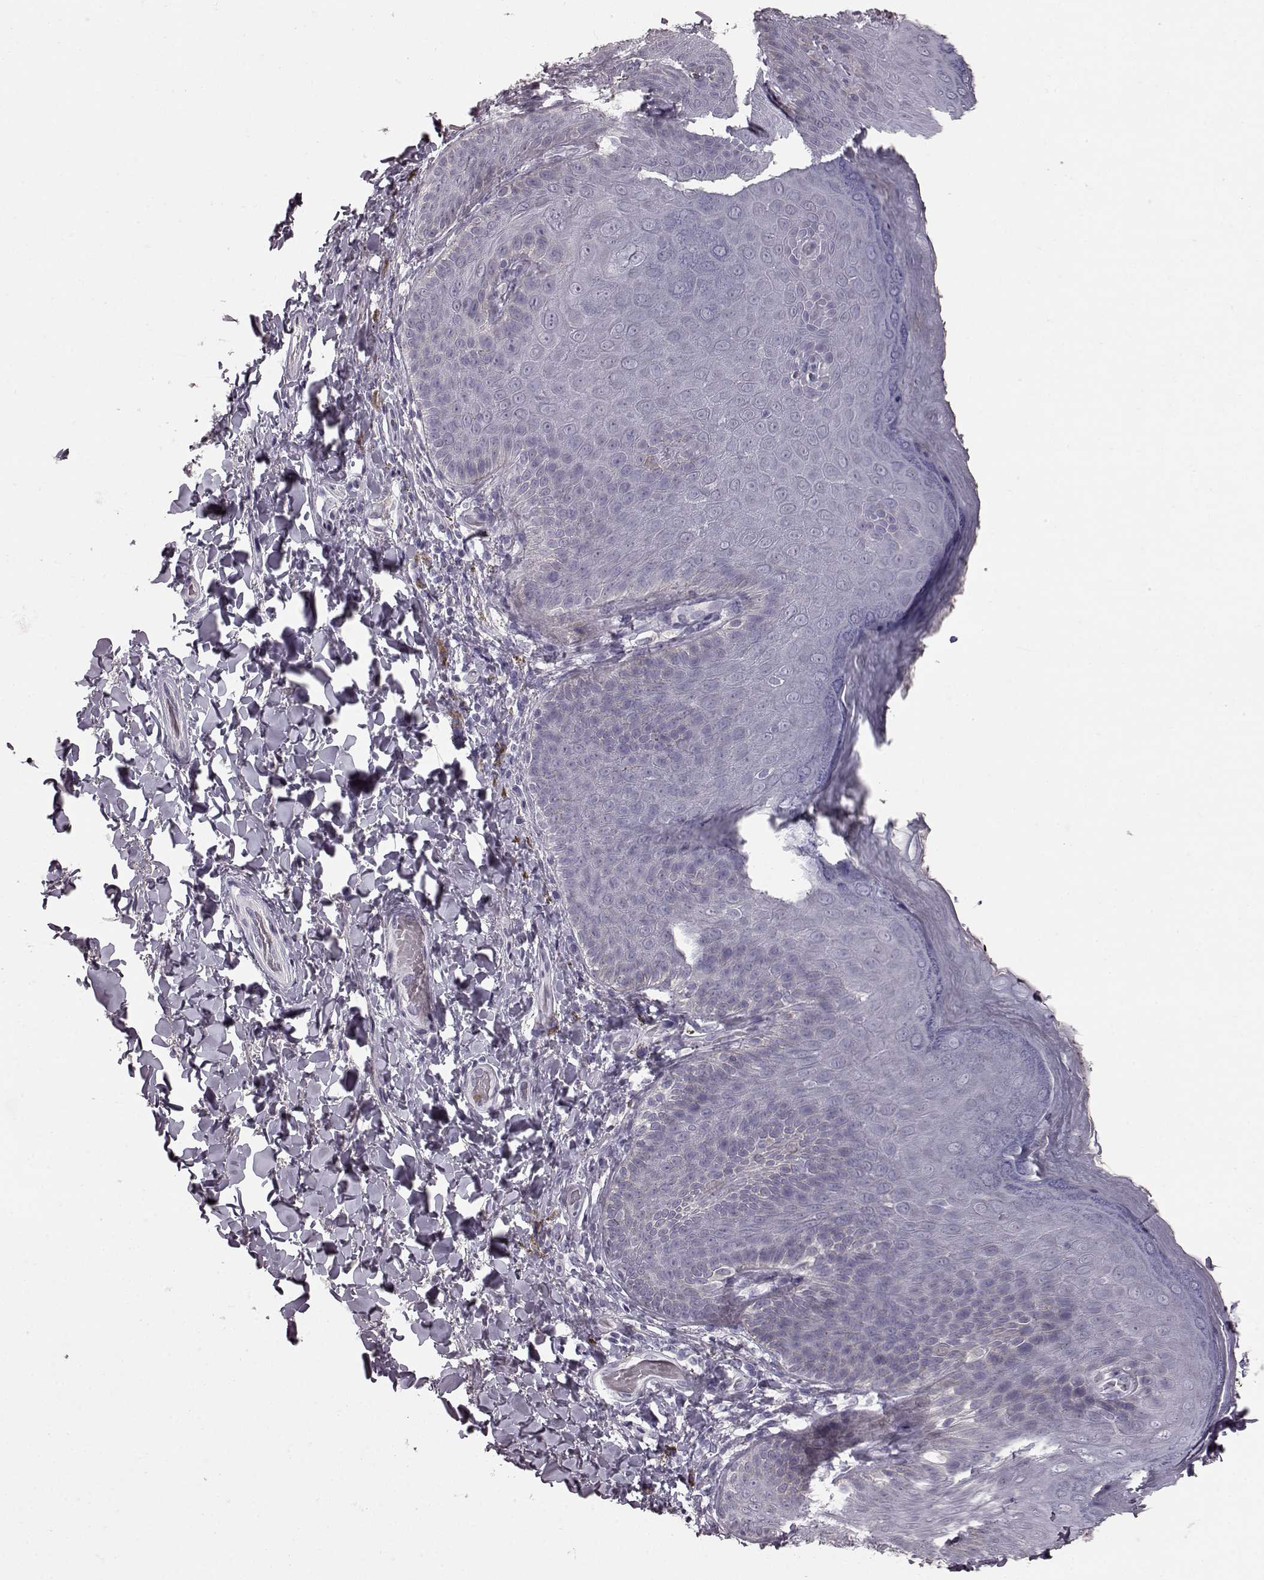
{"staining": {"intensity": "negative", "quantity": "none", "location": "none"}, "tissue": "skin", "cell_type": "Epidermal cells", "image_type": "normal", "snomed": [{"axis": "morphology", "description": "Normal tissue, NOS"}, {"axis": "topography", "description": "Anal"}], "caption": "DAB immunohistochemical staining of unremarkable human skin reveals no significant expression in epidermal cells.", "gene": "FUT4", "patient": {"sex": "male", "age": 53}}